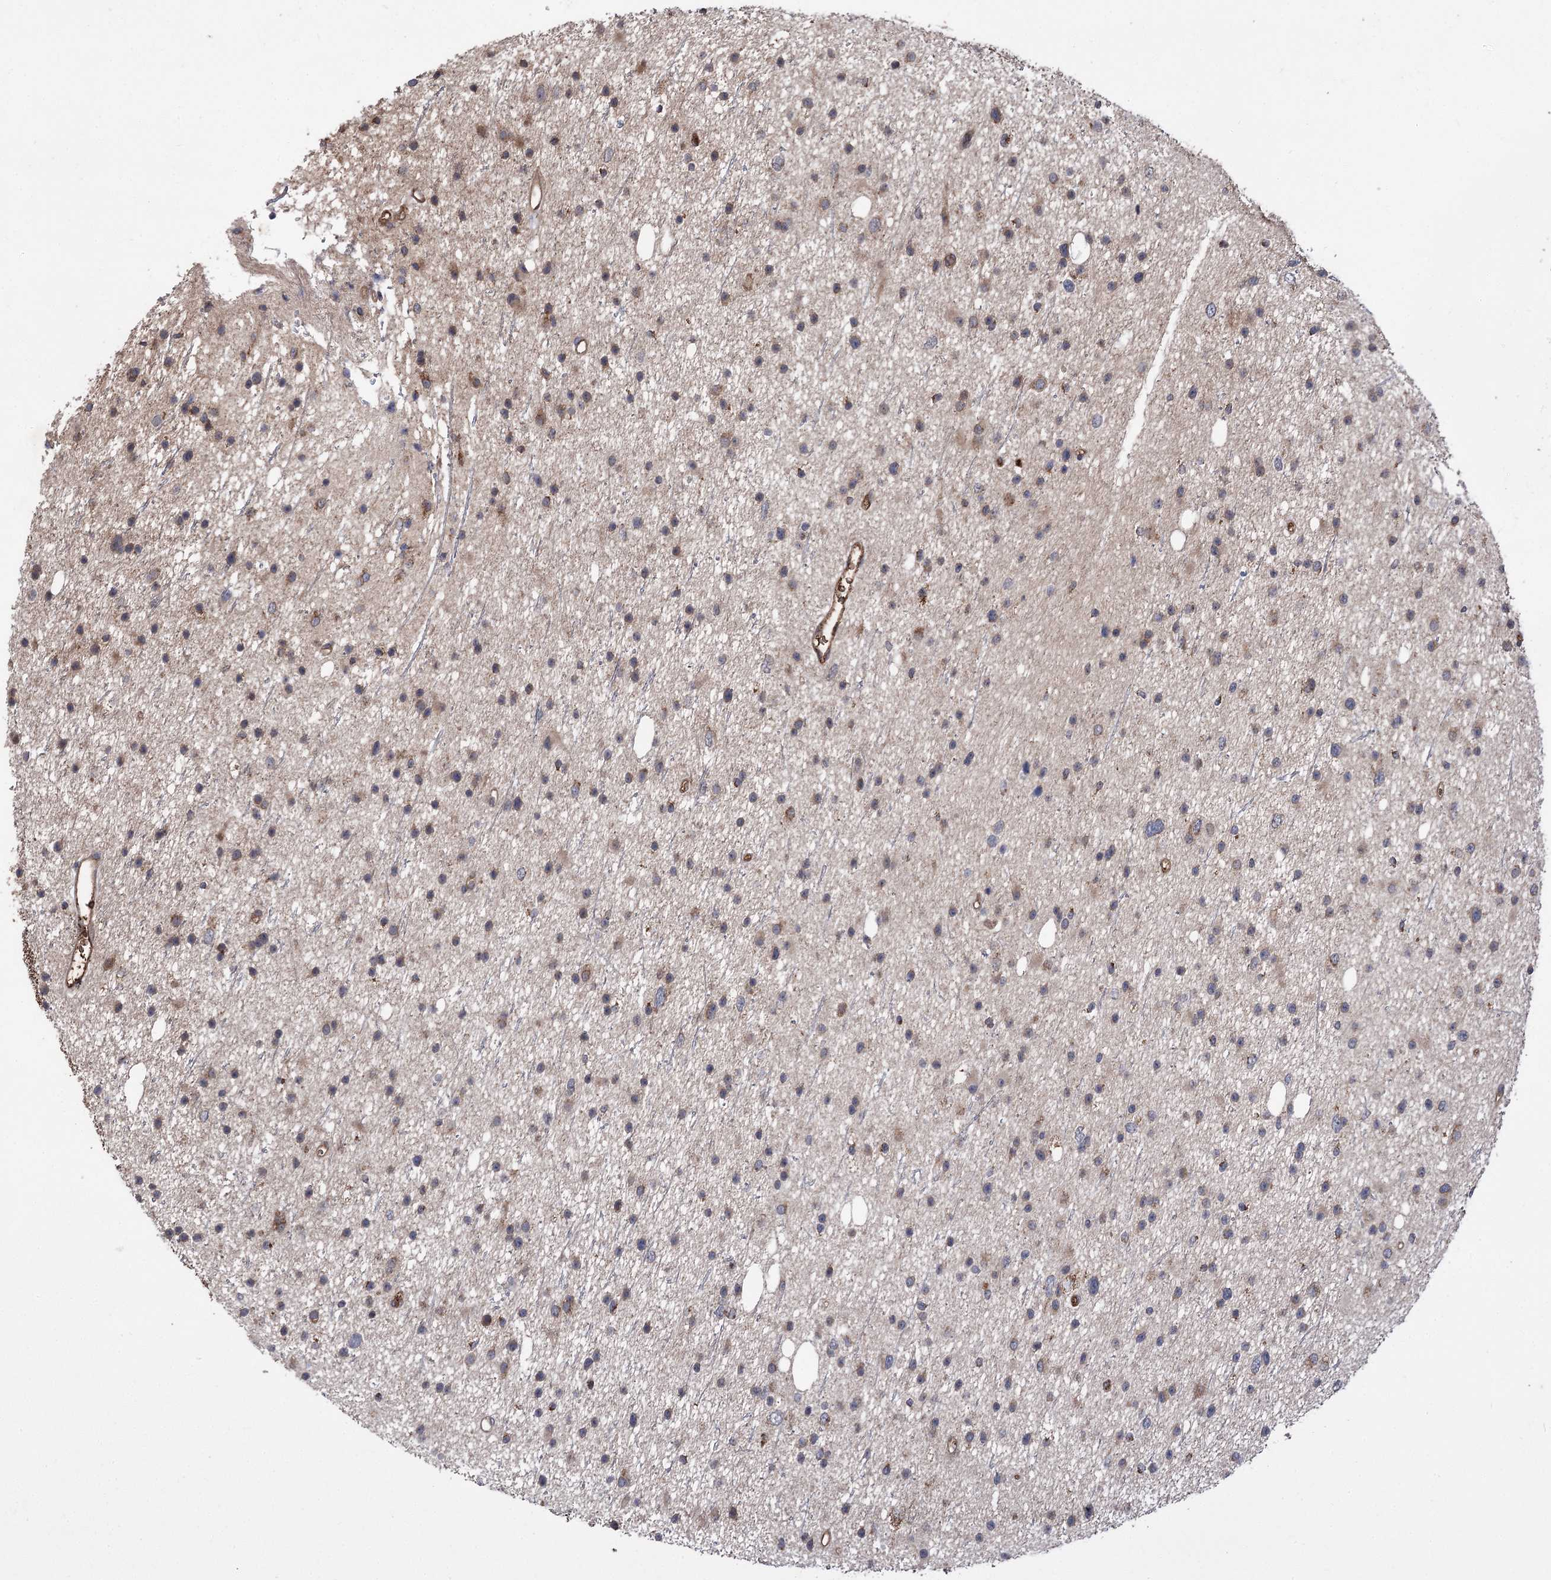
{"staining": {"intensity": "moderate", "quantity": "25%-75%", "location": "cytoplasmic/membranous"}, "tissue": "glioma", "cell_type": "Tumor cells", "image_type": "cancer", "snomed": [{"axis": "morphology", "description": "Glioma, malignant, Low grade"}, {"axis": "topography", "description": "Cerebral cortex"}], "caption": "Glioma stained with a protein marker demonstrates moderate staining in tumor cells.", "gene": "RASSF3", "patient": {"sex": "female", "age": 39}}